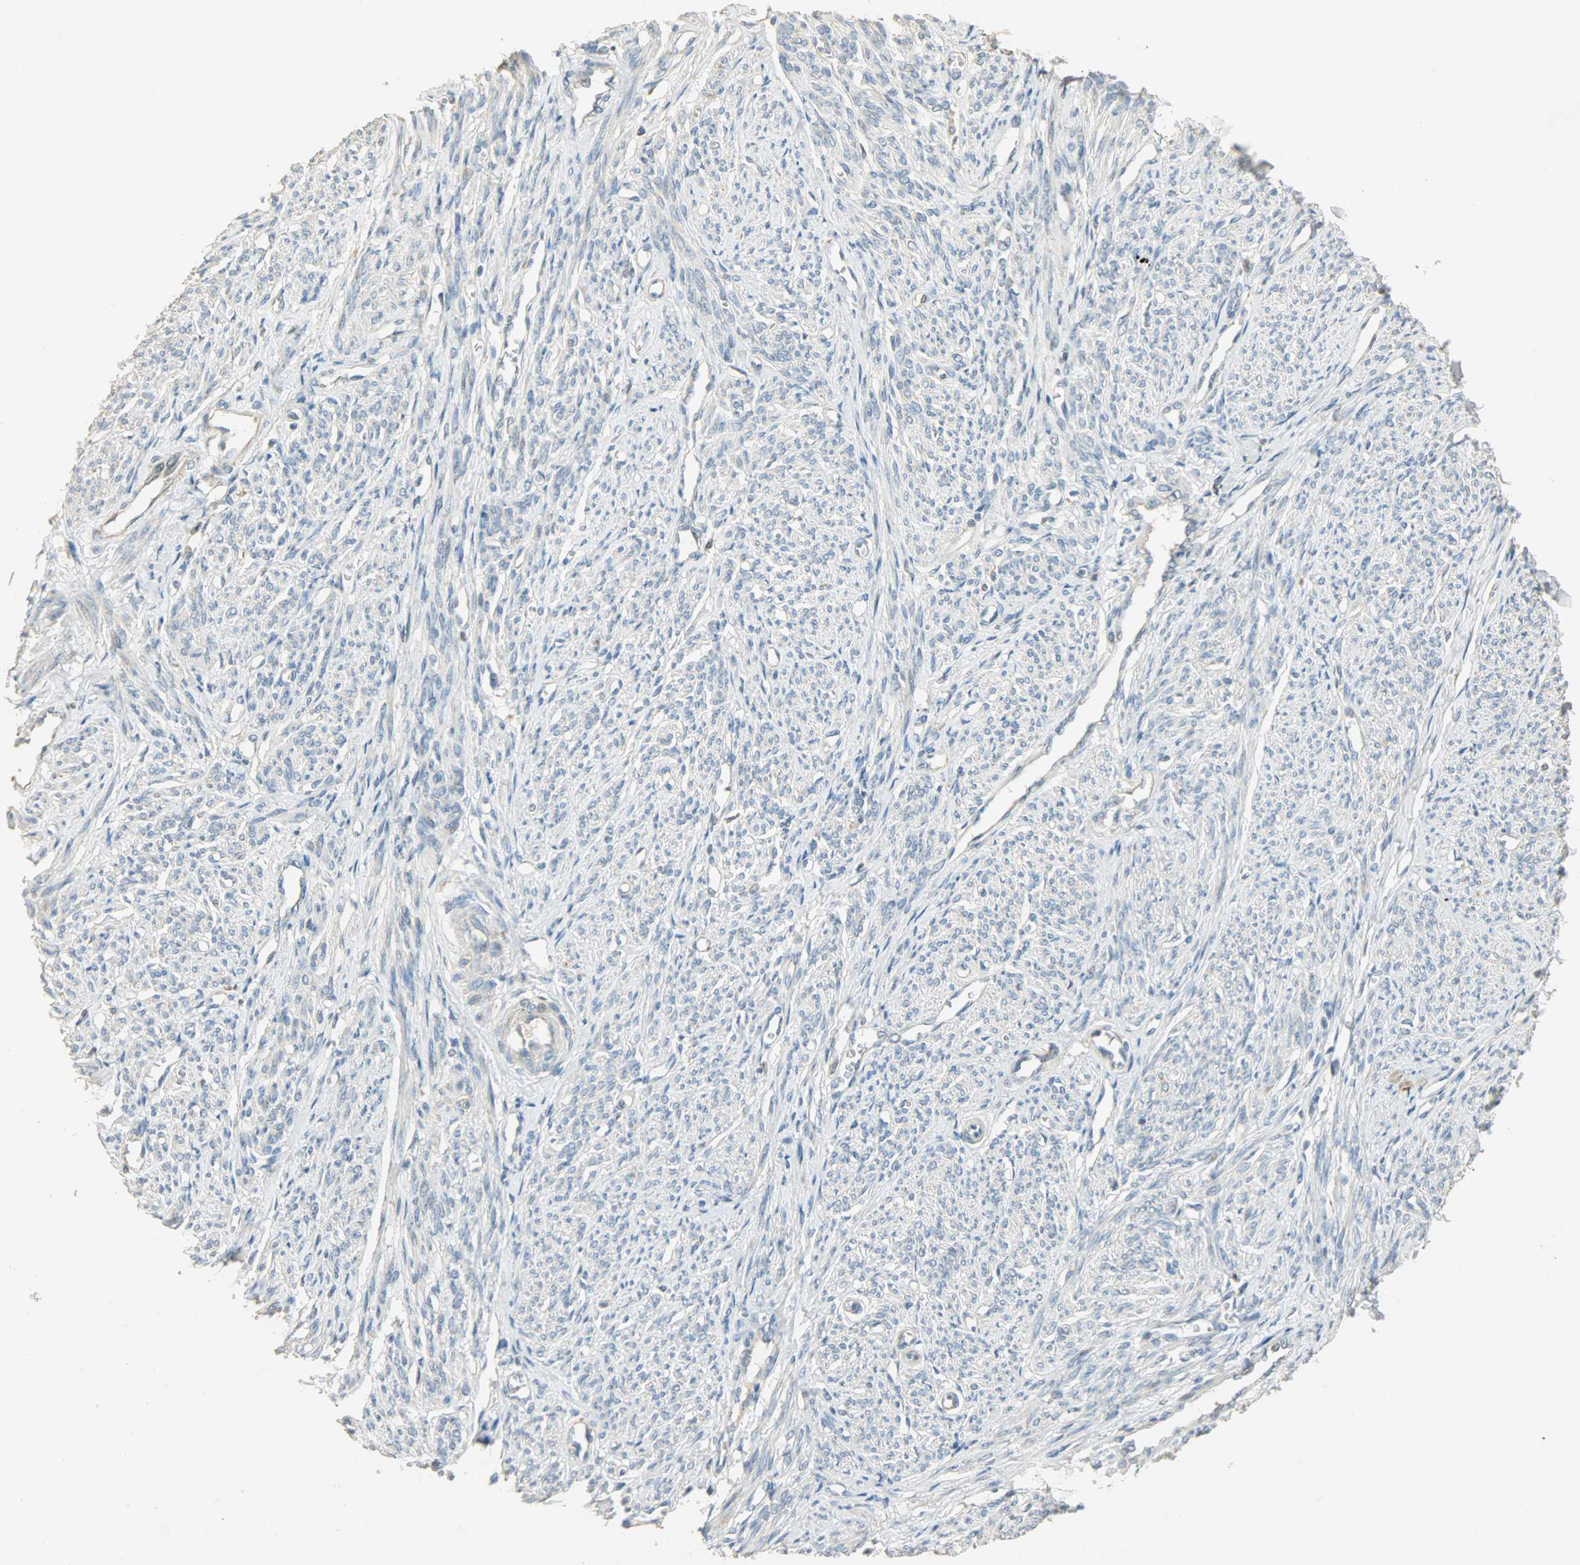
{"staining": {"intensity": "weak", "quantity": ">75%", "location": "cytoplasmic/membranous"}, "tissue": "smooth muscle", "cell_type": "Smooth muscle cells", "image_type": "normal", "snomed": [{"axis": "morphology", "description": "Normal tissue, NOS"}, {"axis": "topography", "description": "Smooth muscle"}], "caption": "The immunohistochemical stain labels weak cytoplasmic/membranous staining in smooth muscle cells of benign smooth muscle. Immunohistochemistry (ihc) stains the protein in brown and the nuclei are stained blue.", "gene": "HDHD5", "patient": {"sex": "female", "age": 65}}